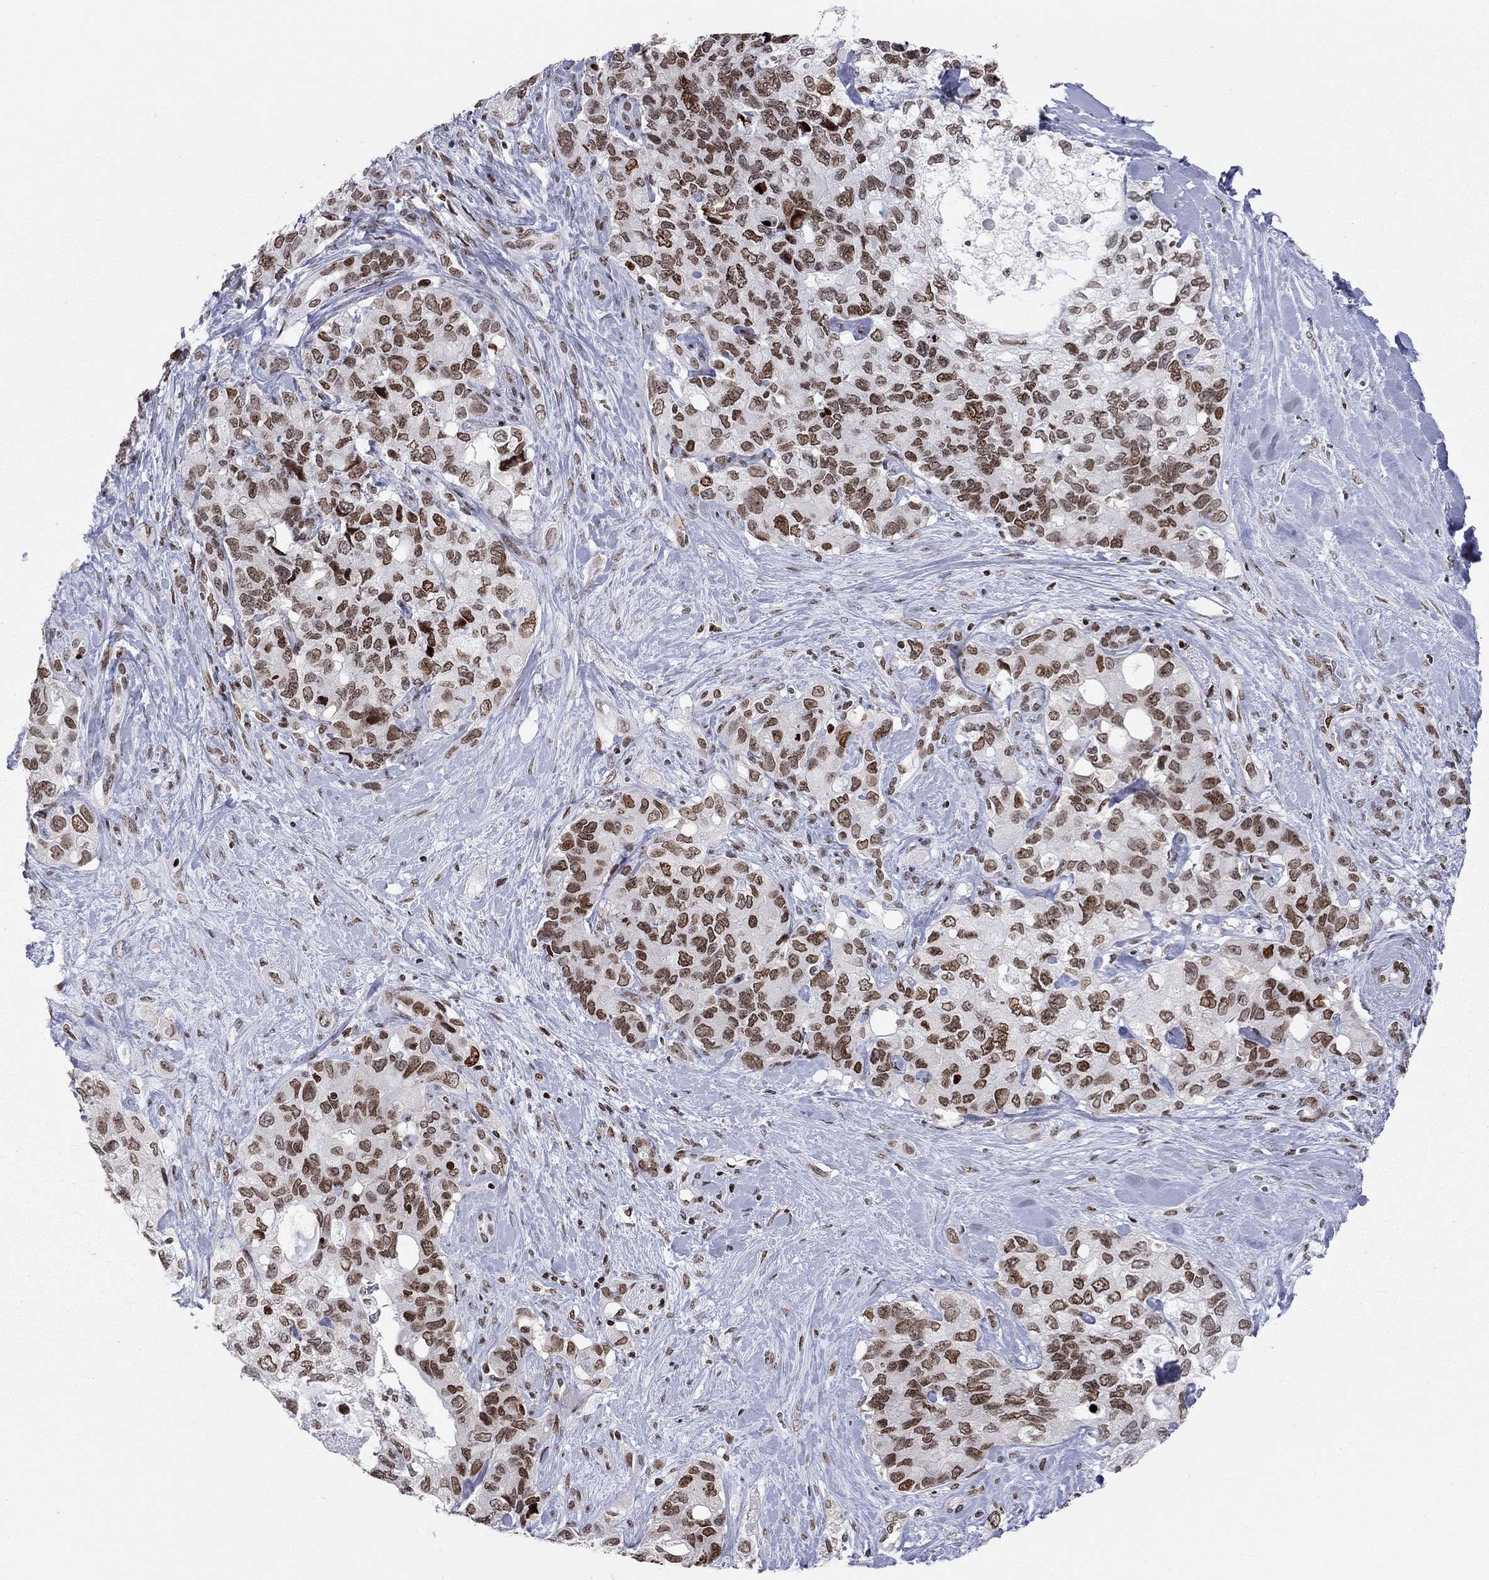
{"staining": {"intensity": "moderate", "quantity": ">75%", "location": "nuclear"}, "tissue": "pancreatic cancer", "cell_type": "Tumor cells", "image_type": "cancer", "snomed": [{"axis": "morphology", "description": "Adenocarcinoma, NOS"}, {"axis": "topography", "description": "Pancreas"}], "caption": "The micrograph reveals immunohistochemical staining of adenocarcinoma (pancreatic). There is moderate nuclear expression is seen in about >75% of tumor cells. (brown staining indicates protein expression, while blue staining denotes nuclei).", "gene": "H2AX", "patient": {"sex": "female", "age": 56}}